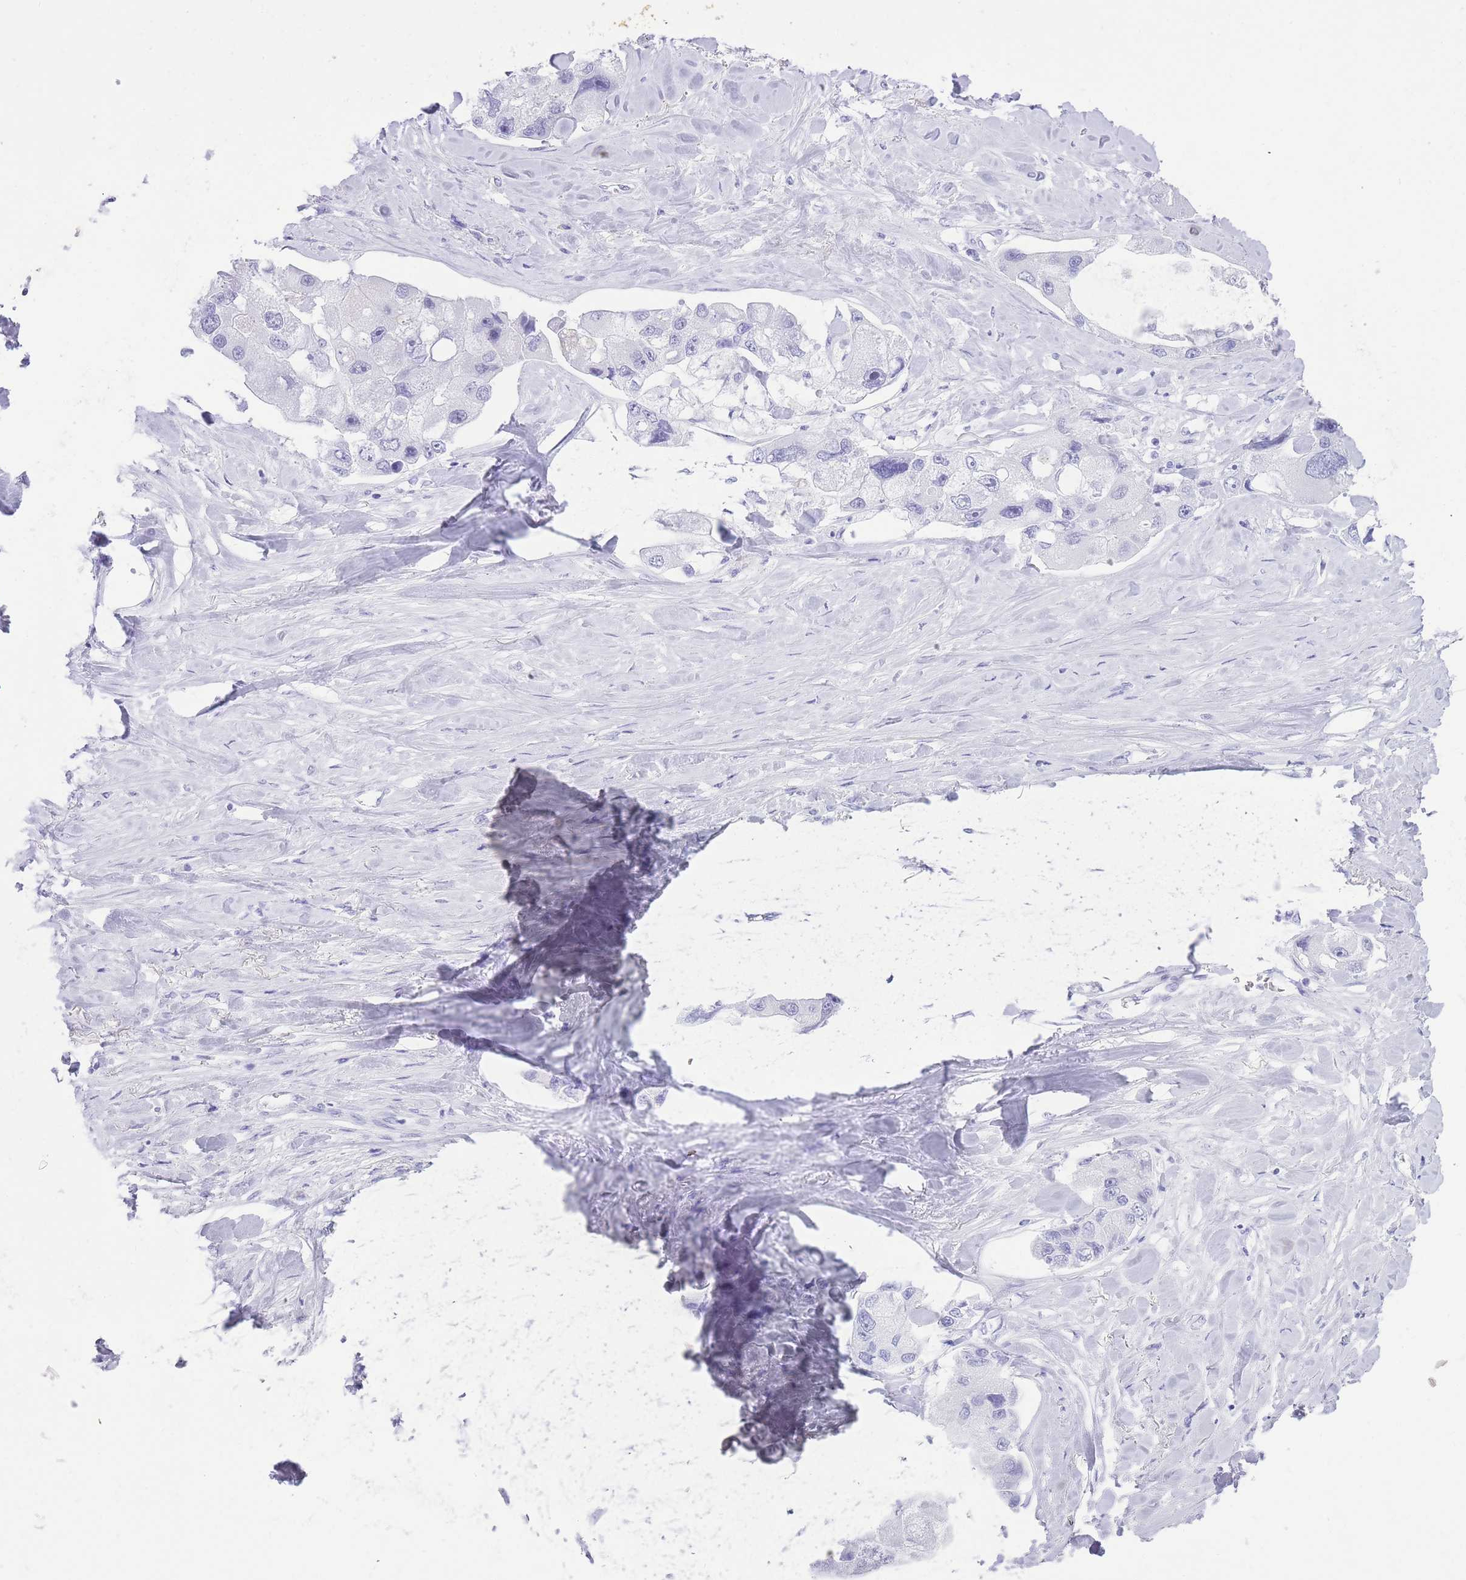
{"staining": {"intensity": "negative", "quantity": "none", "location": "none"}, "tissue": "lung cancer", "cell_type": "Tumor cells", "image_type": "cancer", "snomed": [{"axis": "morphology", "description": "Adenocarcinoma, NOS"}, {"axis": "topography", "description": "Lung"}], "caption": "Immunohistochemistry (IHC) image of adenocarcinoma (lung) stained for a protein (brown), which exhibits no expression in tumor cells. The staining is performed using DAB (3,3'-diaminobenzidine) brown chromogen with nuclei counter-stained in using hematoxylin.", "gene": "ELOA2", "patient": {"sex": "female", "age": 54}}